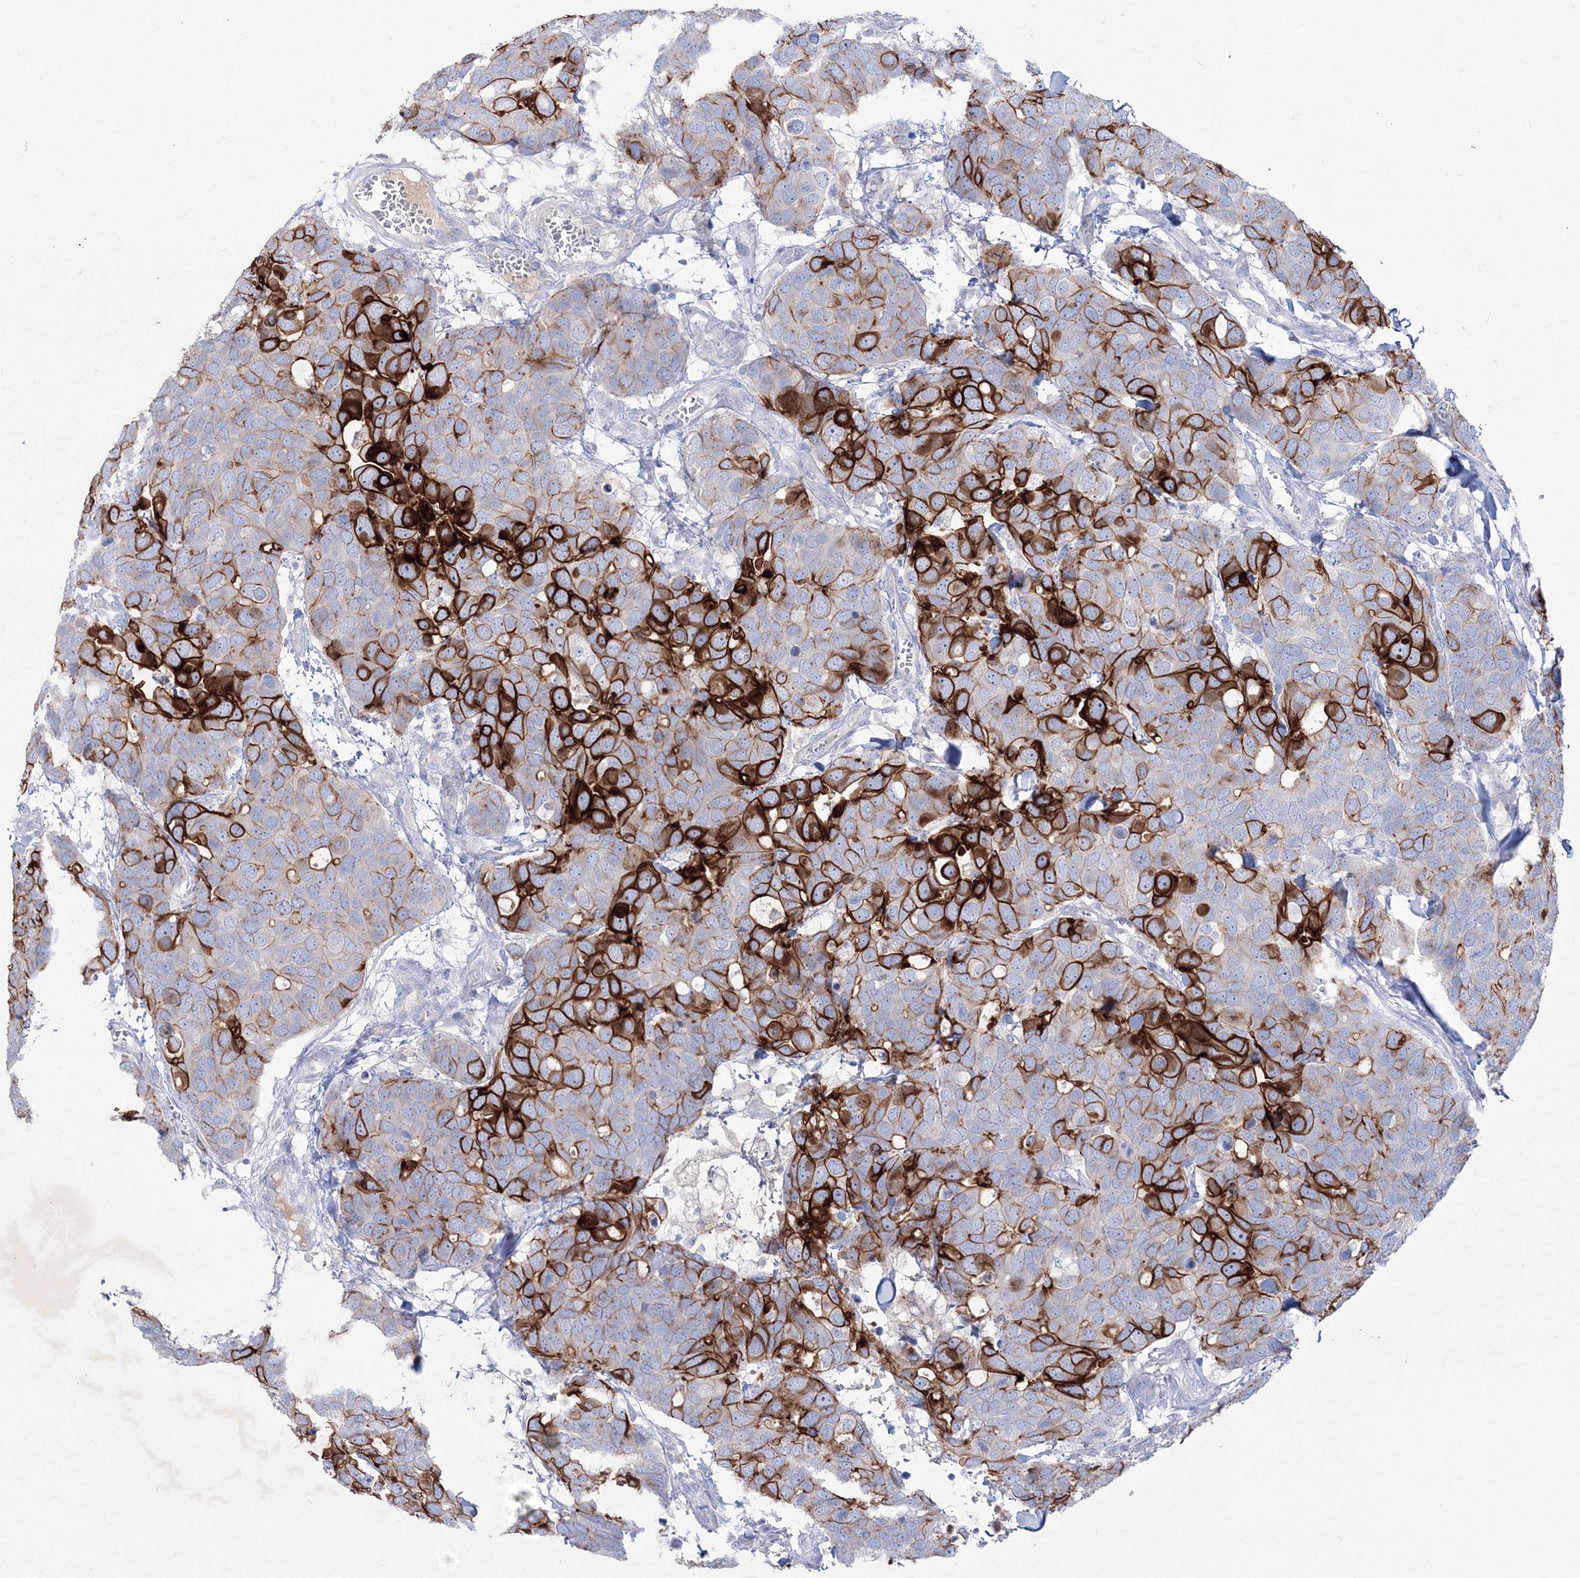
{"staining": {"intensity": "strong", "quantity": "25%-75%", "location": "cytoplasmic/membranous"}, "tissue": "breast cancer", "cell_type": "Tumor cells", "image_type": "cancer", "snomed": [{"axis": "morphology", "description": "Duct carcinoma"}, {"axis": "topography", "description": "Breast"}], "caption": "This image reveals immunohistochemistry (IHC) staining of breast infiltrating ductal carcinoma, with high strong cytoplasmic/membranous expression in about 25%-75% of tumor cells.", "gene": "TMEM139", "patient": {"sex": "female", "age": 83}}